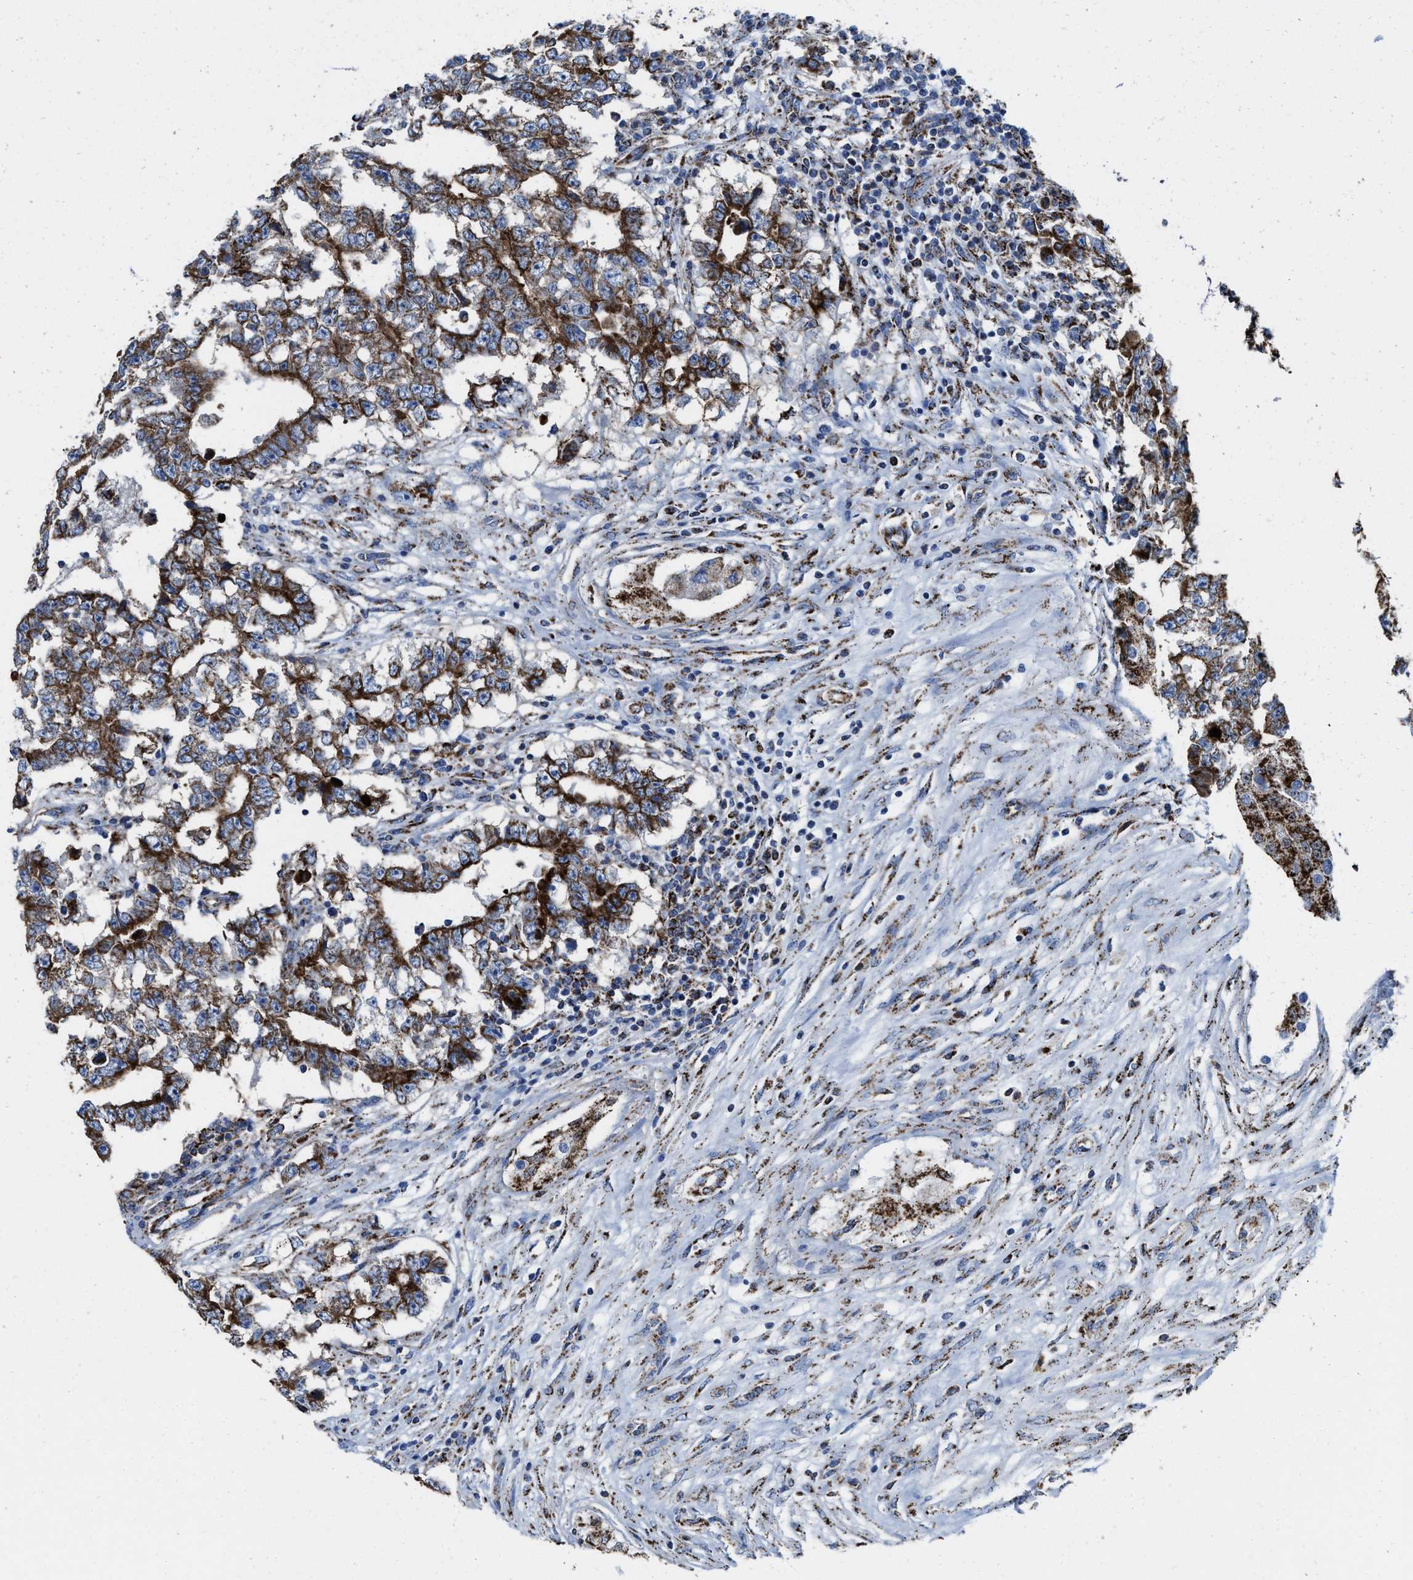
{"staining": {"intensity": "strong", "quantity": ">75%", "location": "cytoplasmic/membranous"}, "tissue": "testis cancer", "cell_type": "Tumor cells", "image_type": "cancer", "snomed": [{"axis": "morphology", "description": "Carcinoma, Embryonal, NOS"}, {"axis": "topography", "description": "Testis"}], "caption": "Tumor cells exhibit high levels of strong cytoplasmic/membranous staining in about >75% of cells in testis cancer (embryonal carcinoma).", "gene": "ALDH1B1", "patient": {"sex": "male", "age": 25}}